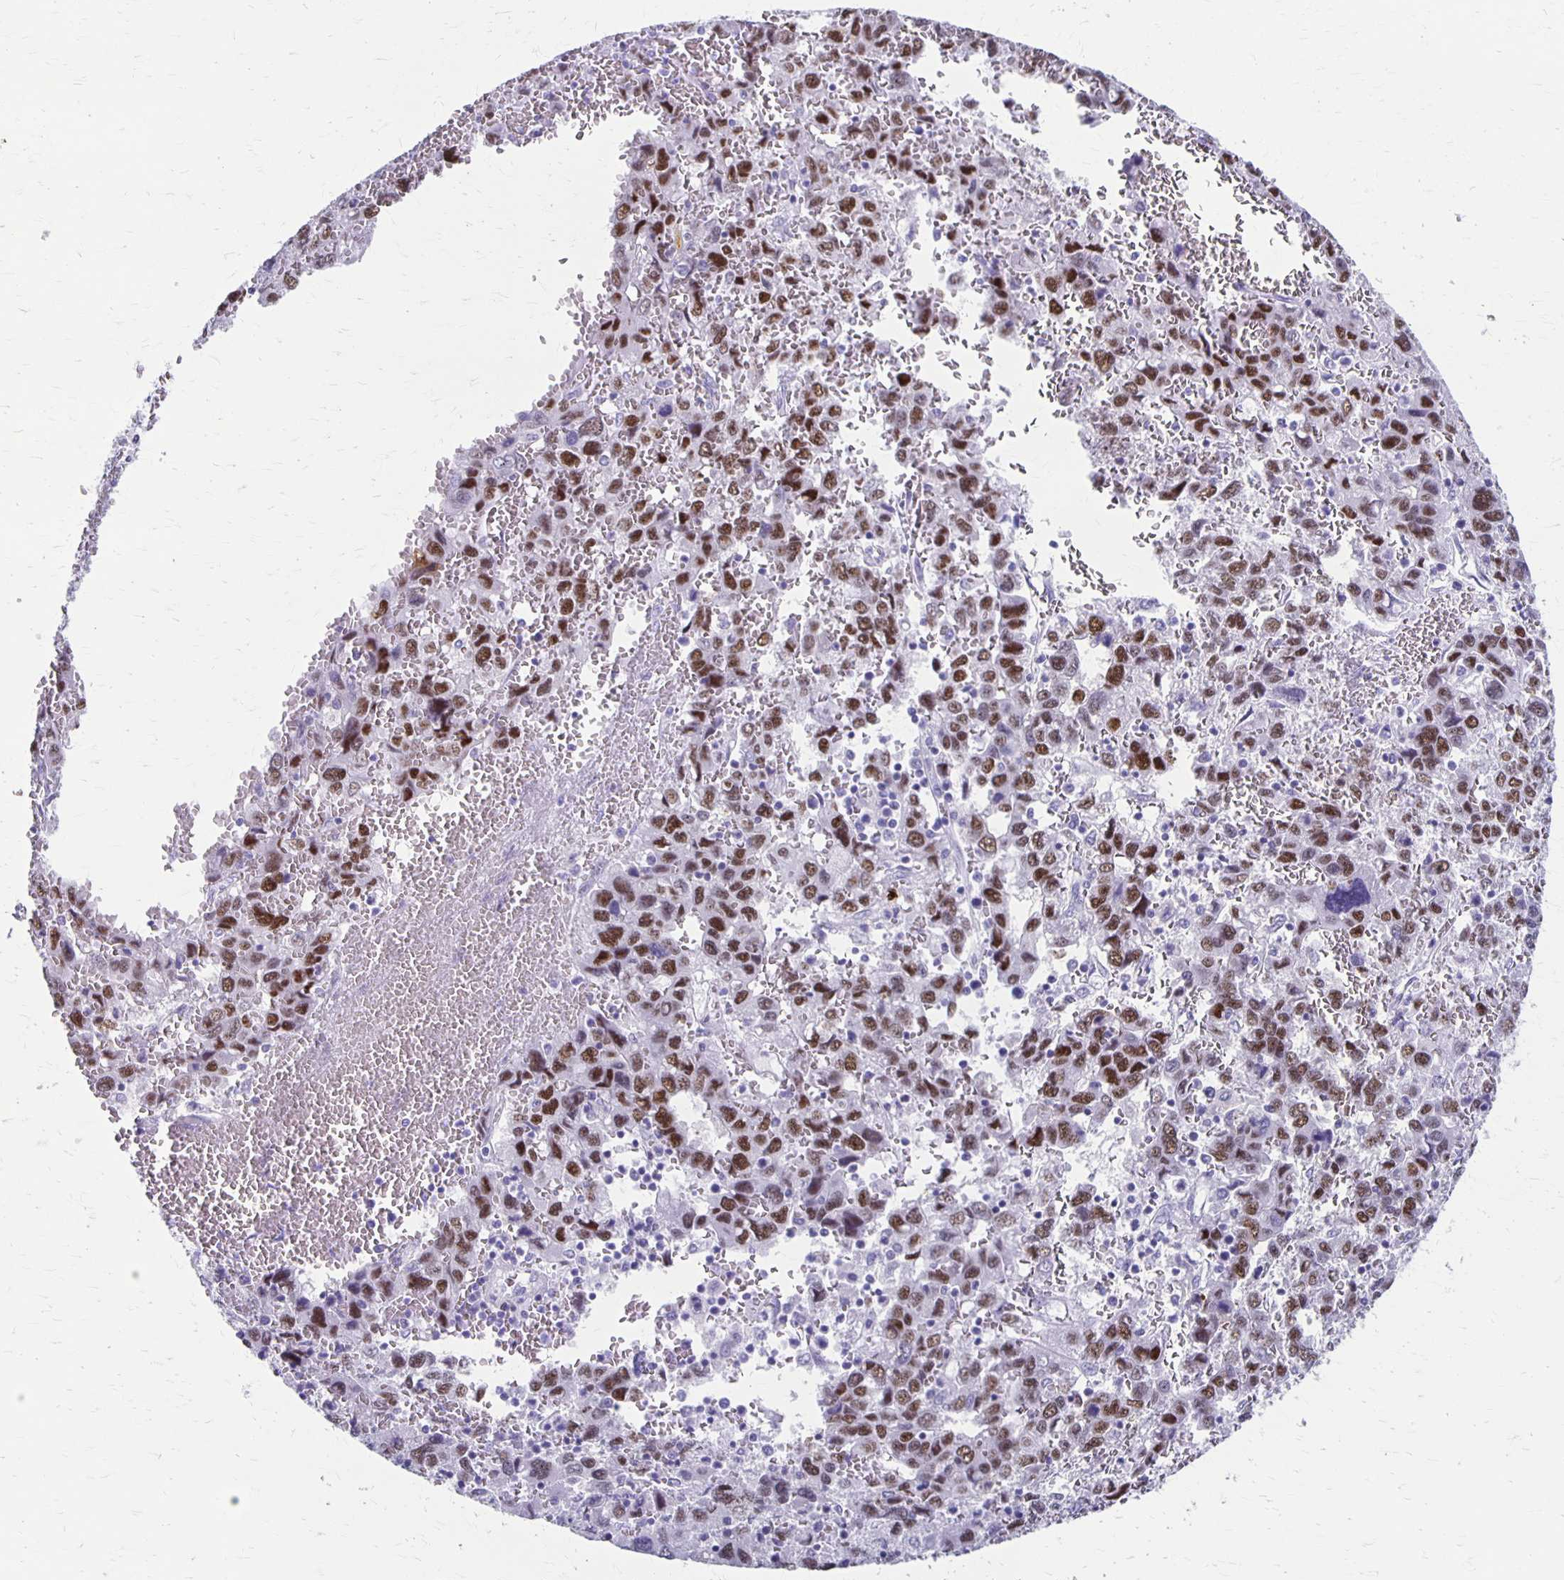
{"staining": {"intensity": "moderate", "quantity": "25%-75%", "location": "nuclear"}, "tissue": "liver cancer", "cell_type": "Tumor cells", "image_type": "cancer", "snomed": [{"axis": "morphology", "description": "Carcinoma, Hepatocellular, NOS"}, {"axis": "topography", "description": "Liver"}], "caption": "High-power microscopy captured an IHC photomicrograph of liver cancer, revealing moderate nuclear expression in about 25%-75% of tumor cells.", "gene": "MAGEC2", "patient": {"sex": "male", "age": 69}}